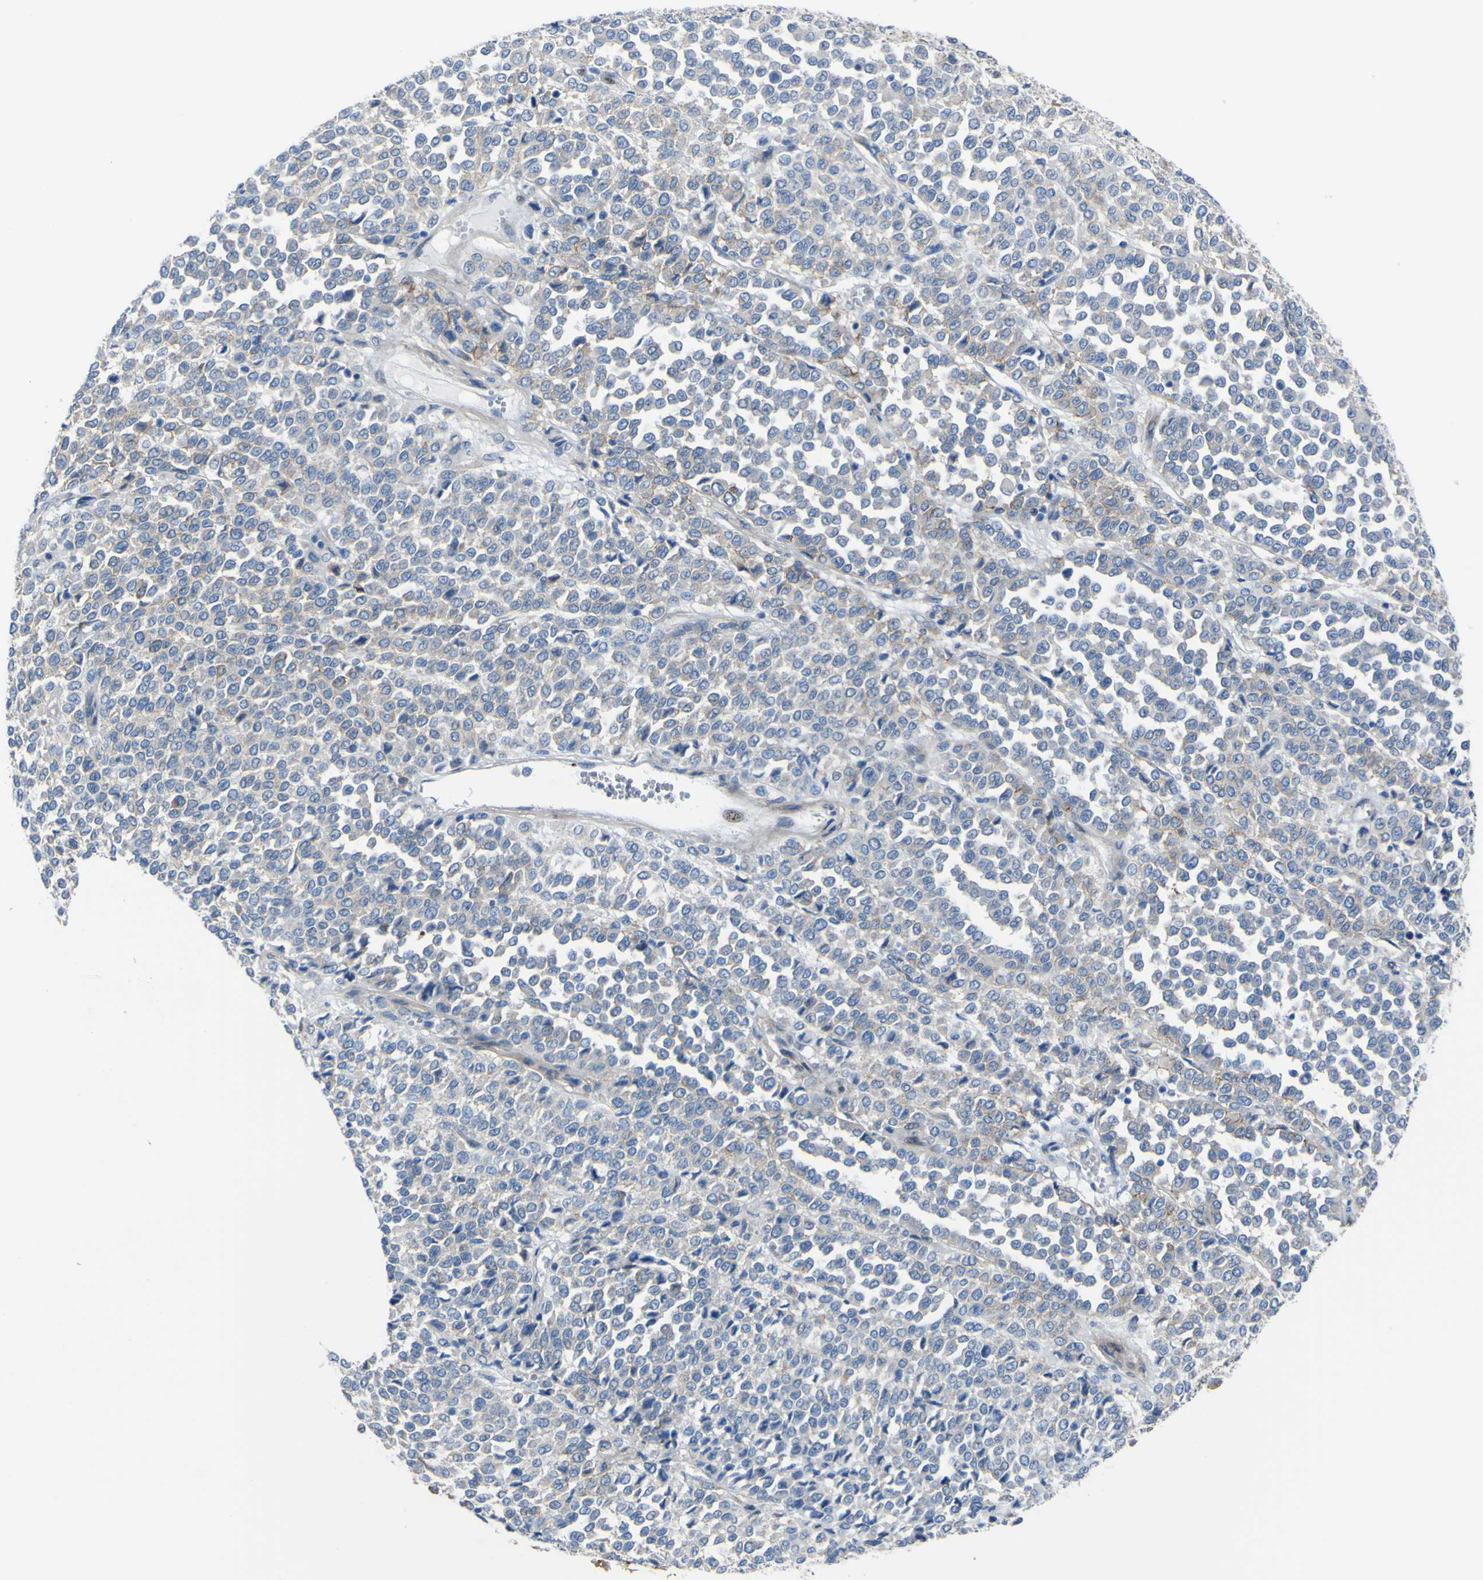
{"staining": {"intensity": "moderate", "quantity": "25%-75%", "location": "cytoplasmic/membranous"}, "tissue": "melanoma", "cell_type": "Tumor cells", "image_type": "cancer", "snomed": [{"axis": "morphology", "description": "Malignant melanoma, Metastatic site"}, {"axis": "topography", "description": "Pancreas"}], "caption": "IHC of human melanoma demonstrates medium levels of moderate cytoplasmic/membranous staining in approximately 25%-75% of tumor cells. The staining is performed using DAB brown chromogen to label protein expression. The nuclei are counter-stained blue using hematoxylin.", "gene": "LRRN1", "patient": {"sex": "female", "age": 30}}